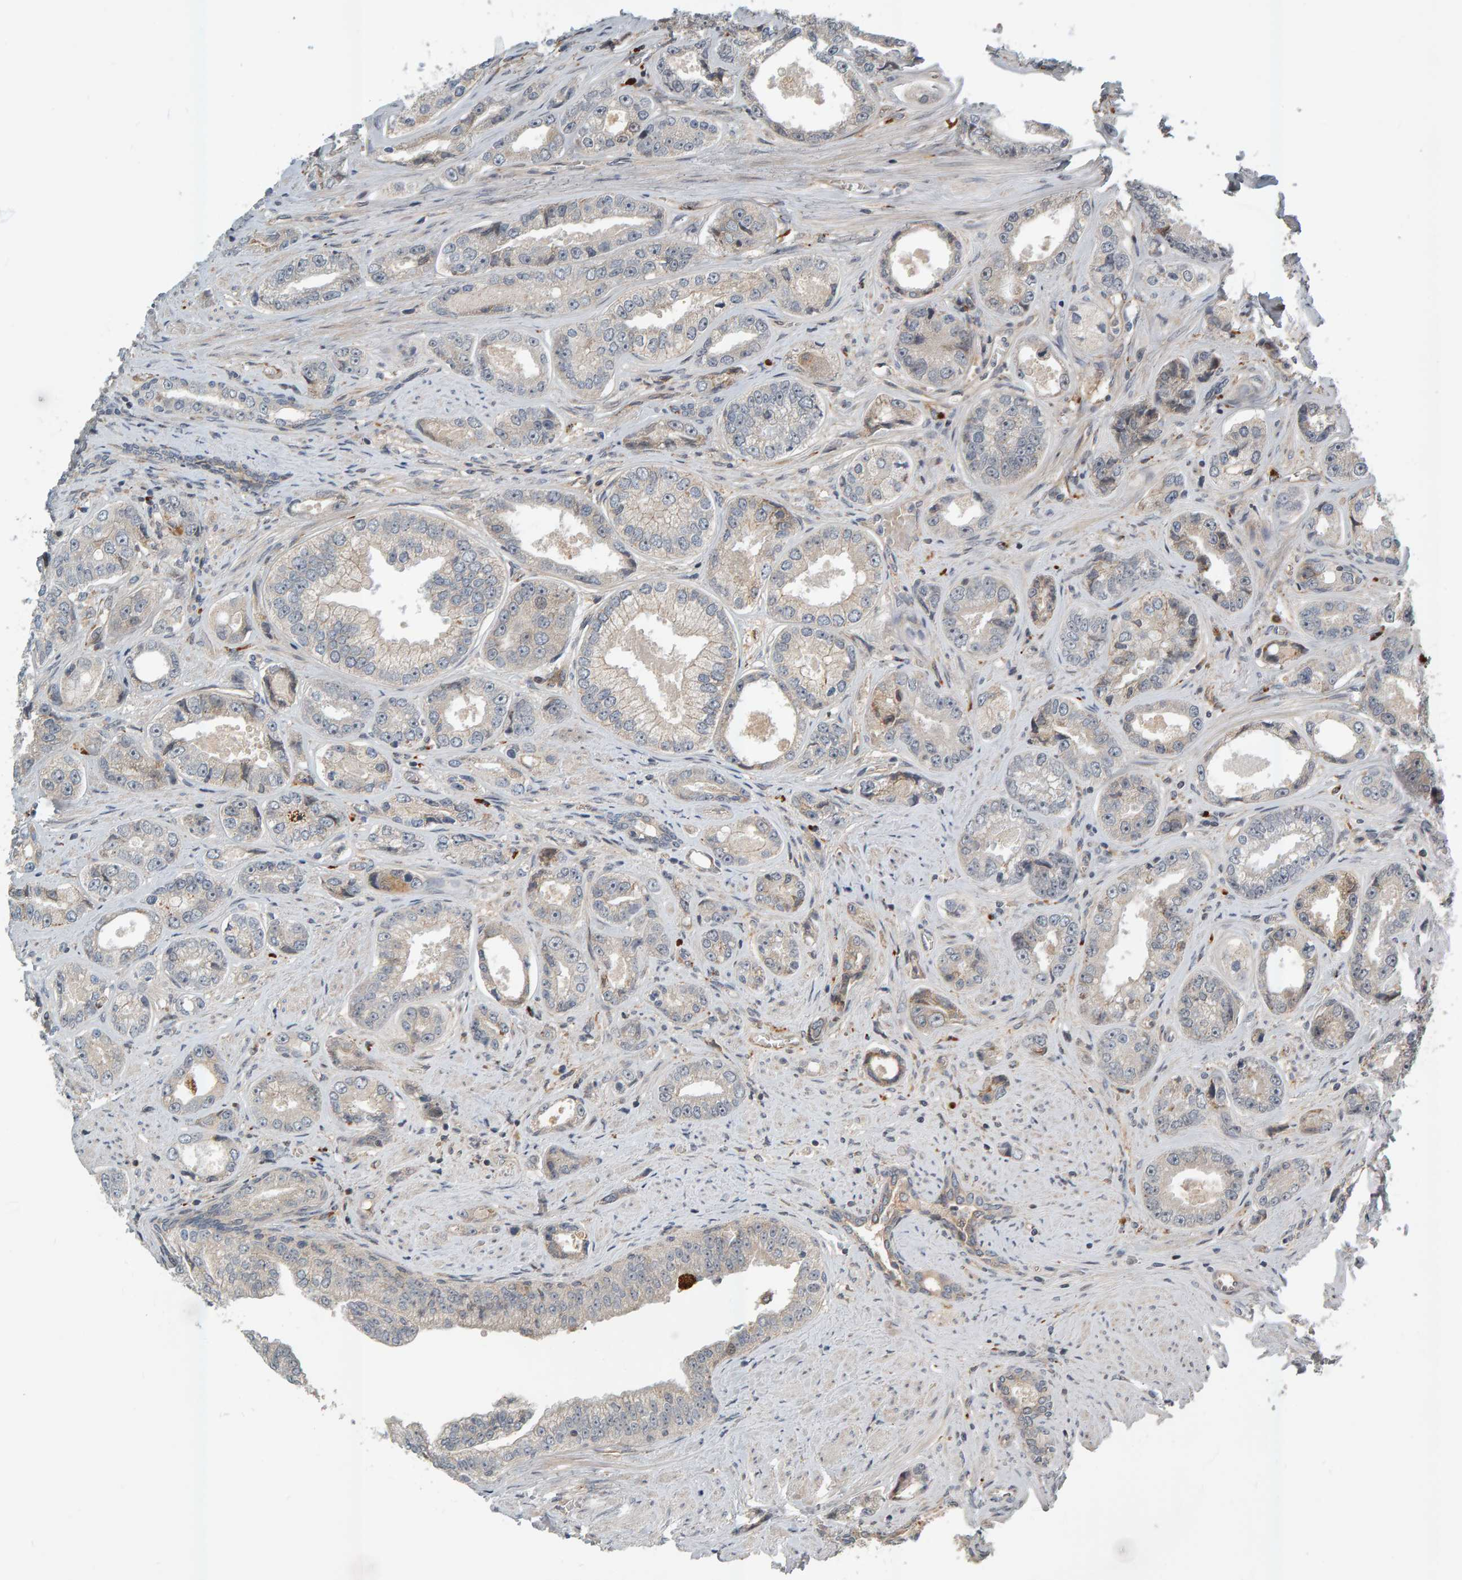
{"staining": {"intensity": "weak", "quantity": "<25%", "location": "cytoplasmic/membranous"}, "tissue": "prostate cancer", "cell_type": "Tumor cells", "image_type": "cancer", "snomed": [{"axis": "morphology", "description": "Adenocarcinoma, High grade"}, {"axis": "topography", "description": "Prostate"}], "caption": "A high-resolution image shows immunohistochemistry (IHC) staining of prostate cancer, which exhibits no significant expression in tumor cells.", "gene": "ZNF160", "patient": {"sex": "male", "age": 61}}